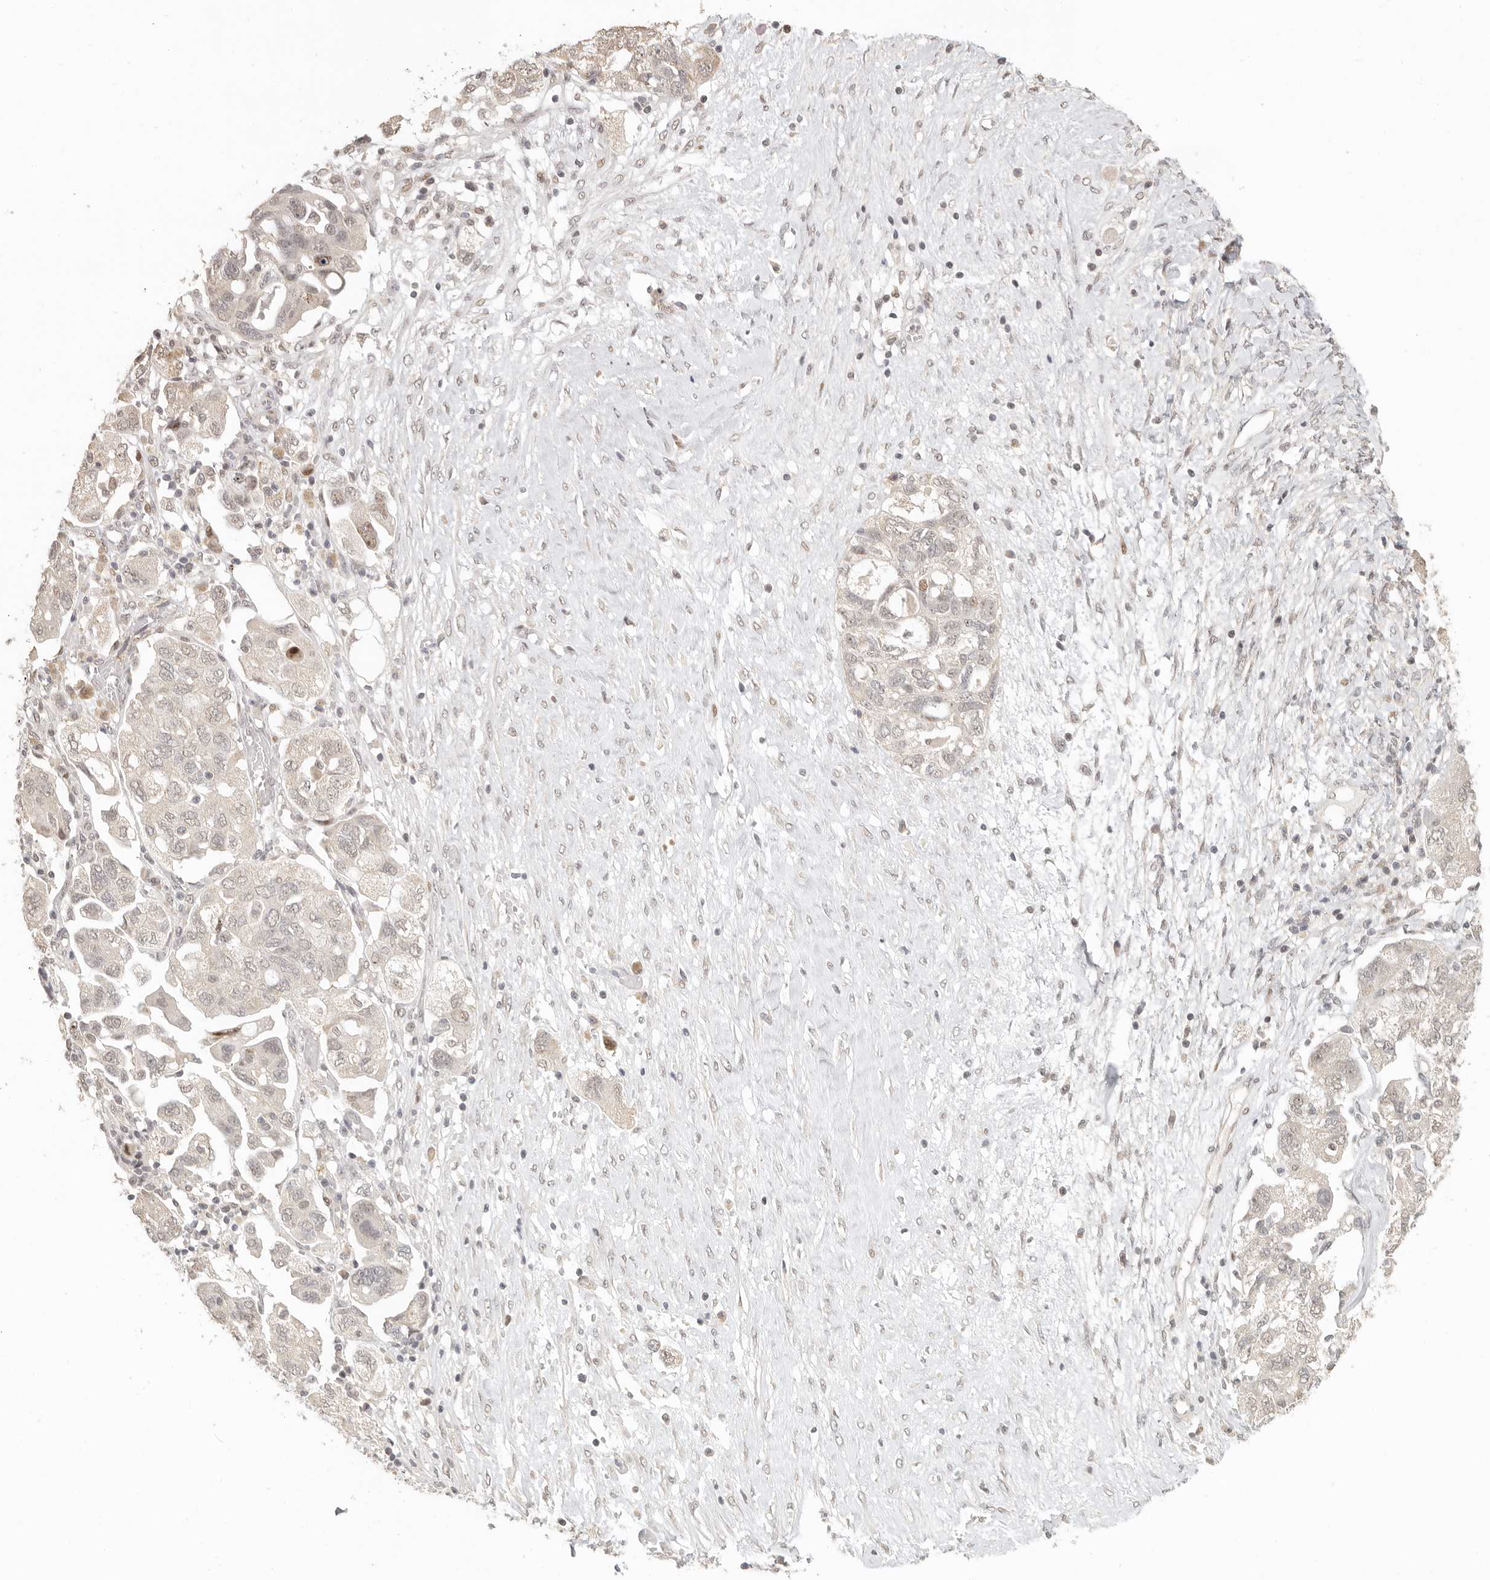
{"staining": {"intensity": "negative", "quantity": "none", "location": "none"}, "tissue": "ovarian cancer", "cell_type": "Tumor cells", "image_type": "cancer", "snomed": [{"axis": "morphology", "description": "Carcinoma, NOS"}, {"axis": "morphology", "description": "Cystadenocarcinoma, serous, NOS"}, {"axis": "topography", "description": "Ovary"}], "caption": "Histopathology image shows no protein expression in tumor cells of carcinoma (ovarian) tissue.", "gene": "GPBP1L1", "patient": {"sex": "female", "age": 69}}